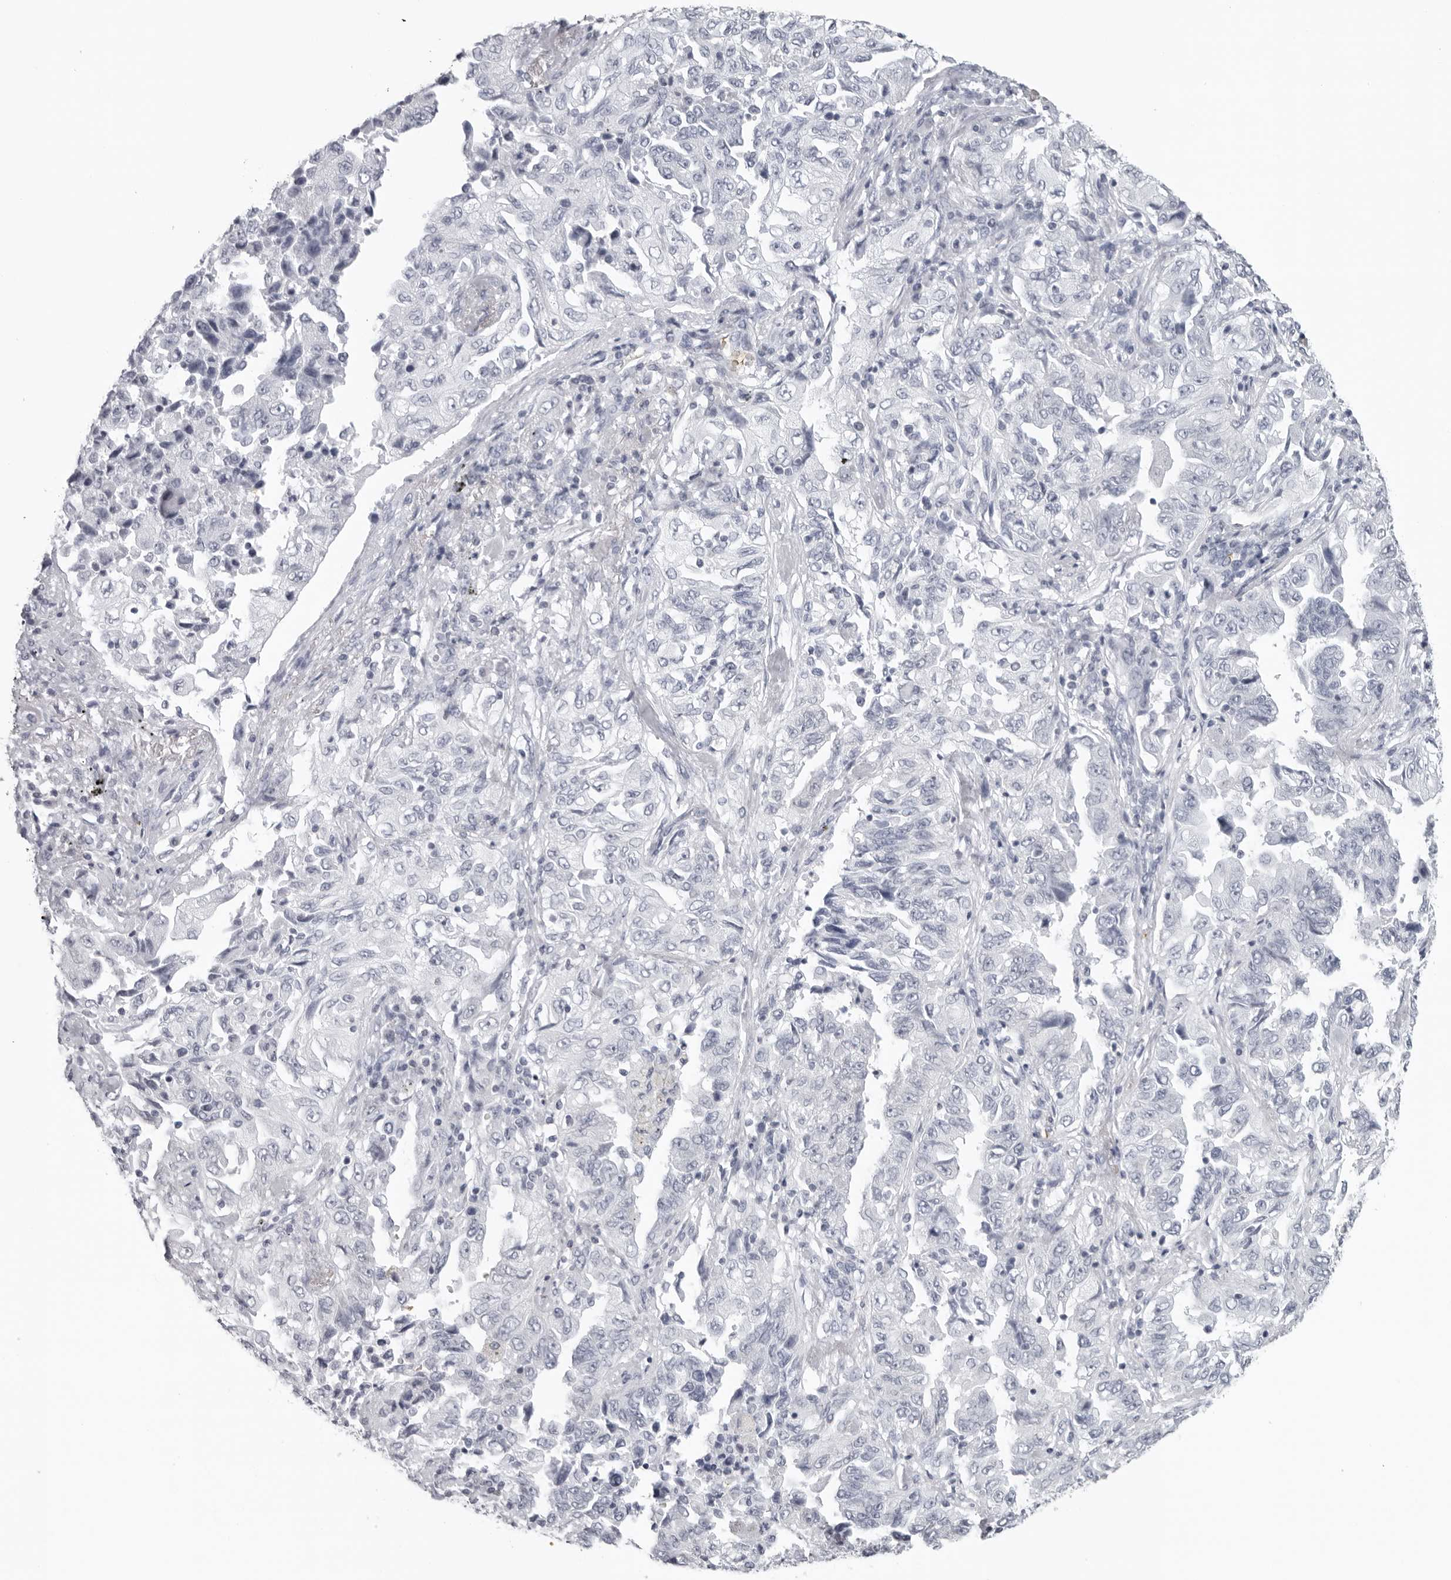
{"staining": {"intensity": "negative", "quantity": "none", "location": "none"}, "tissue": "lung cancer", "cell_type": "Tumor cells", "image_type": "cancer", "snomed": [{"axis": "morphology", "description": "Adenocarcinoma, NOS"}, {"axis": "topography", "description": "Lung"}], "caption": "This histopathology image is of lung adenocarcinoma stained with IHC to label a protein in brown with the nuclei are counter-stained blue. There is no positivity in tumor cells.", "gene": "EPB41", "patient": {"sex": "female", "age": 51}}